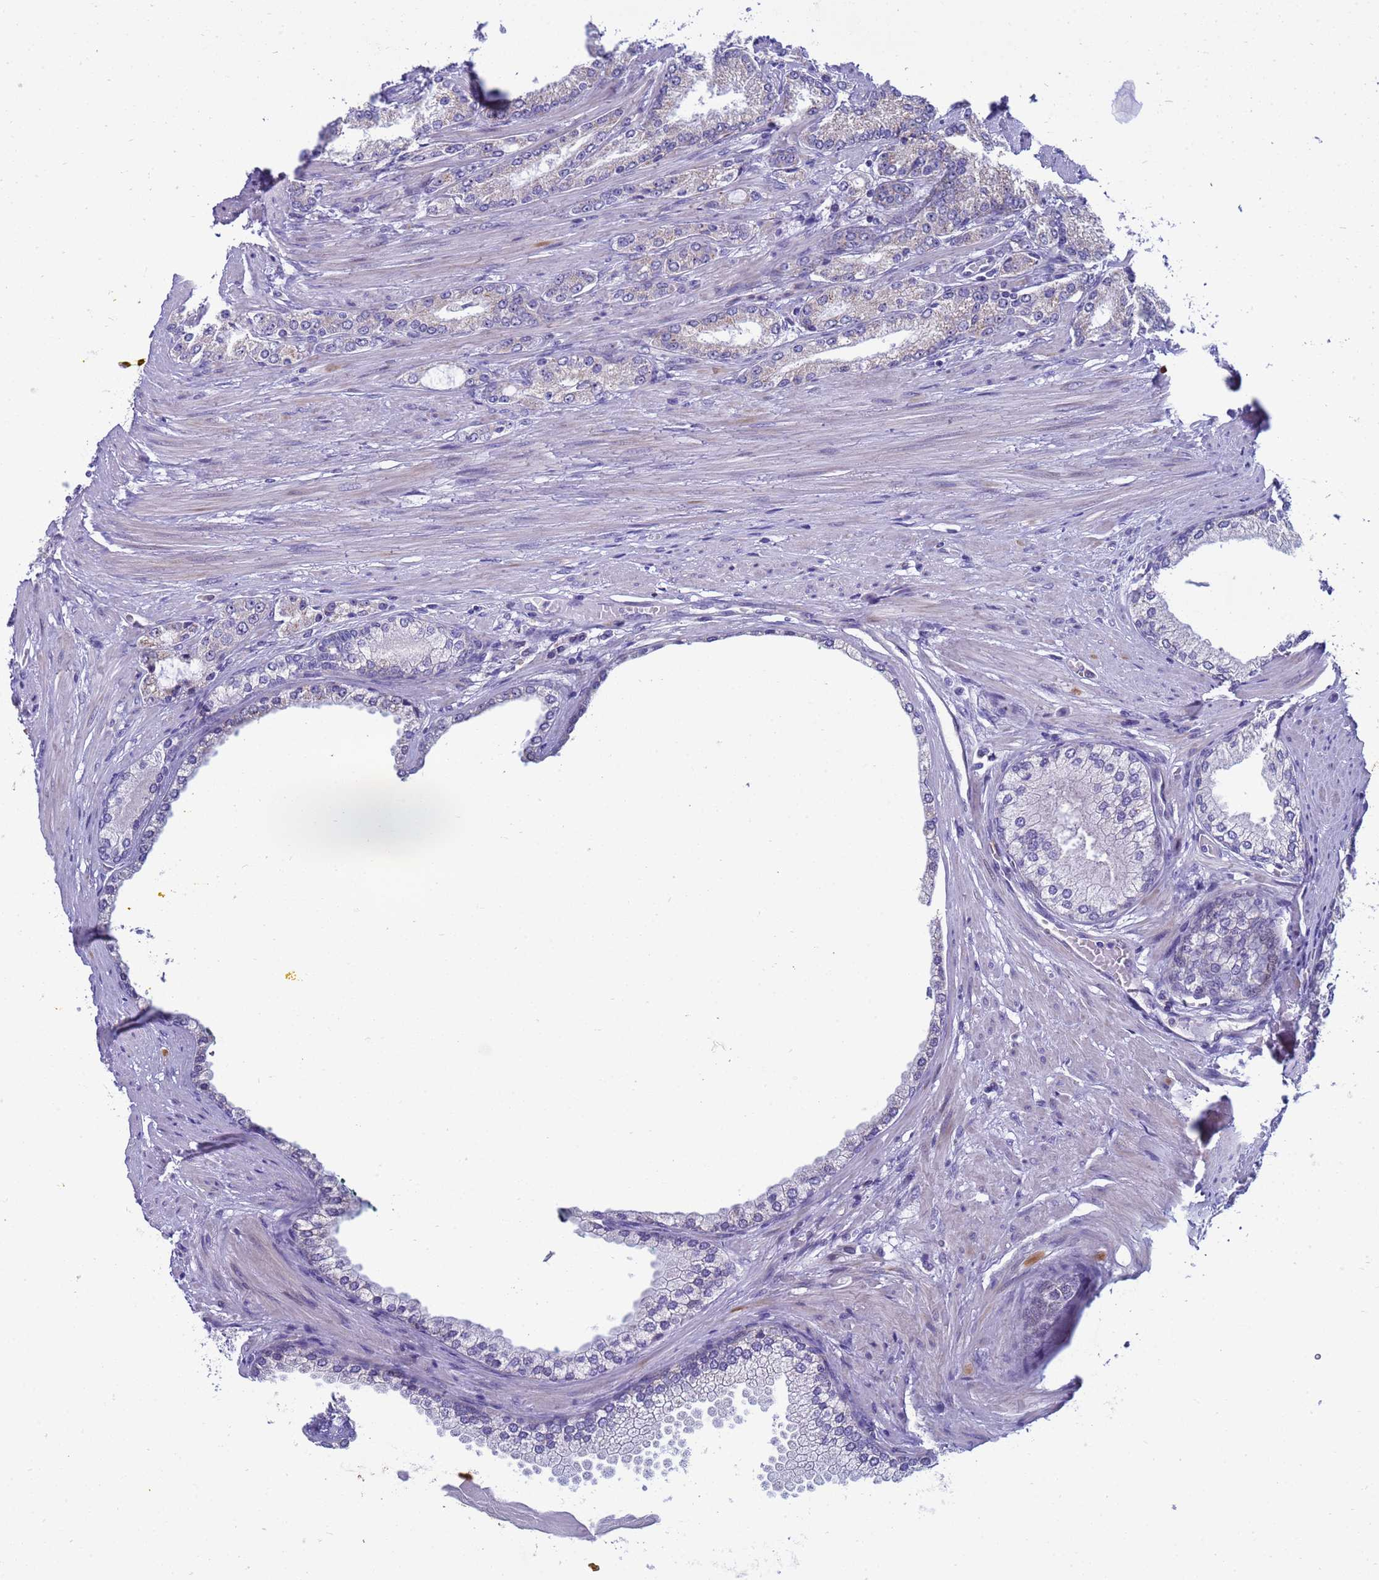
{"staining": {"intensity": "negative", "quantity": "none", "location": "none"}, "tissue": "prostate cancer", "cell_type": "Tumor cells", "image_type": "cancer", "snomed": [{"axis": "morphology", "description": "Adenocarcinoma, High grade"}, {"axis": "topography", "description": "Prostate"}], "caption": "Tumor cells are negative for brown protein staining in prostate cancer. Brightfield microscopy of immunohistochemistry stained with DAB (3,3'-diaminobenzidine) (brown) and hematoxylin (blue), captured at high magnification.", "gene": "LRATD1", "patient": {"sex": "male", "age": 66}}